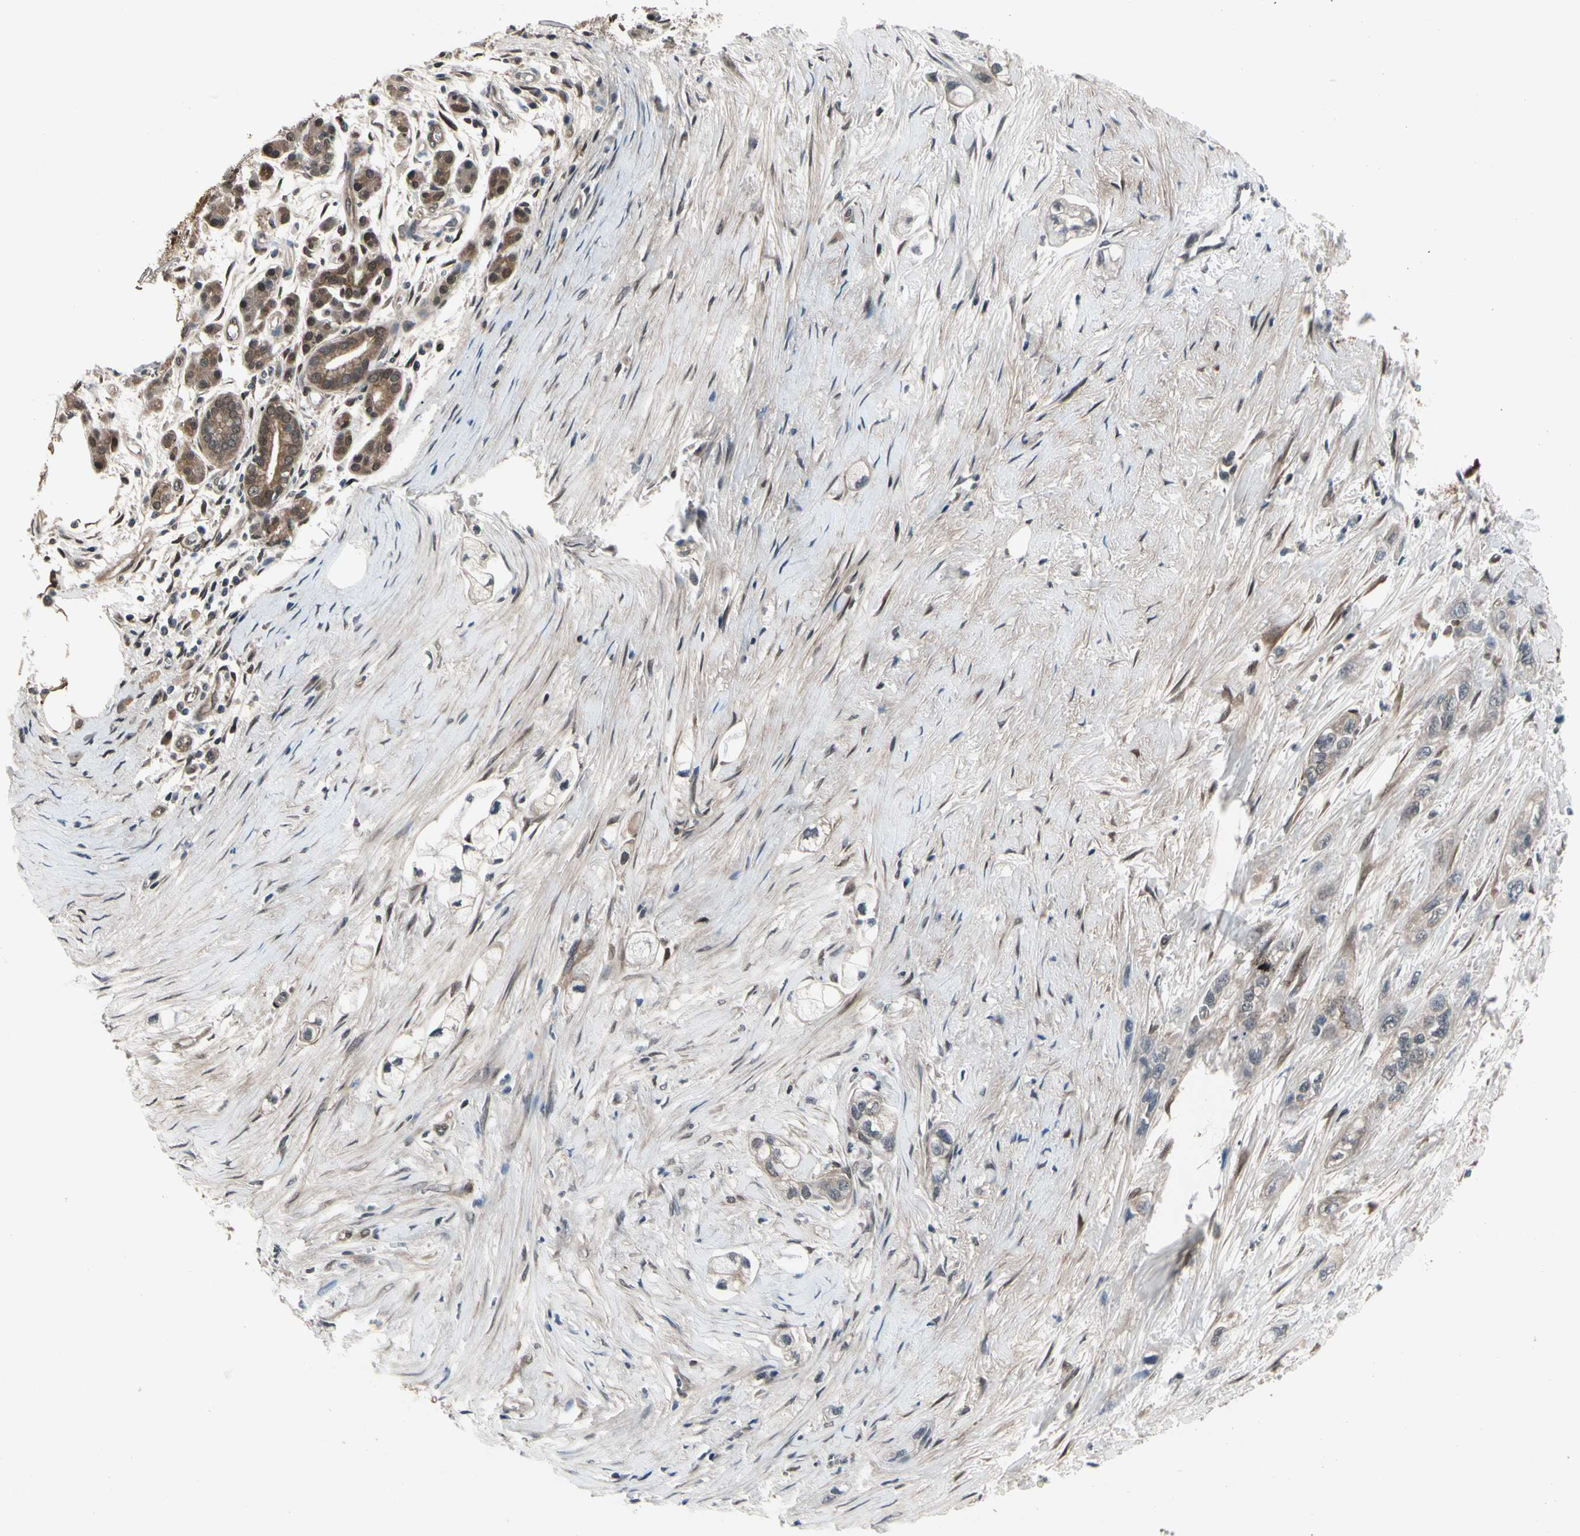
{"staining": {"intensity": "weak", "quantity": ">75%", "location": "cytoplasmic/membranous"}, "tissue": "pancreatic cancer", "cell_type": "Tumor cells", "image_type": "cancer", "snomed": [{"axis": "morphology", "description": "Adenocarcinoma, NOS"}, {"axis": "topography", "description": "Pancreas"}], "caption": "DAB (3,3'-diaminobenzidine) immunohistochemical staining of human adenocarcinoma (pancreatic) exhibits weak cytoplasmic/membranous protein expression in approximately >75% of tumor cells. The staining is performed using DAB brown chromogen to label protein expression. The nuclei are counter-stained blue using hematoxylin.", "gene": "PRDX6", "patient": {"sex": "male", "age": 74}}